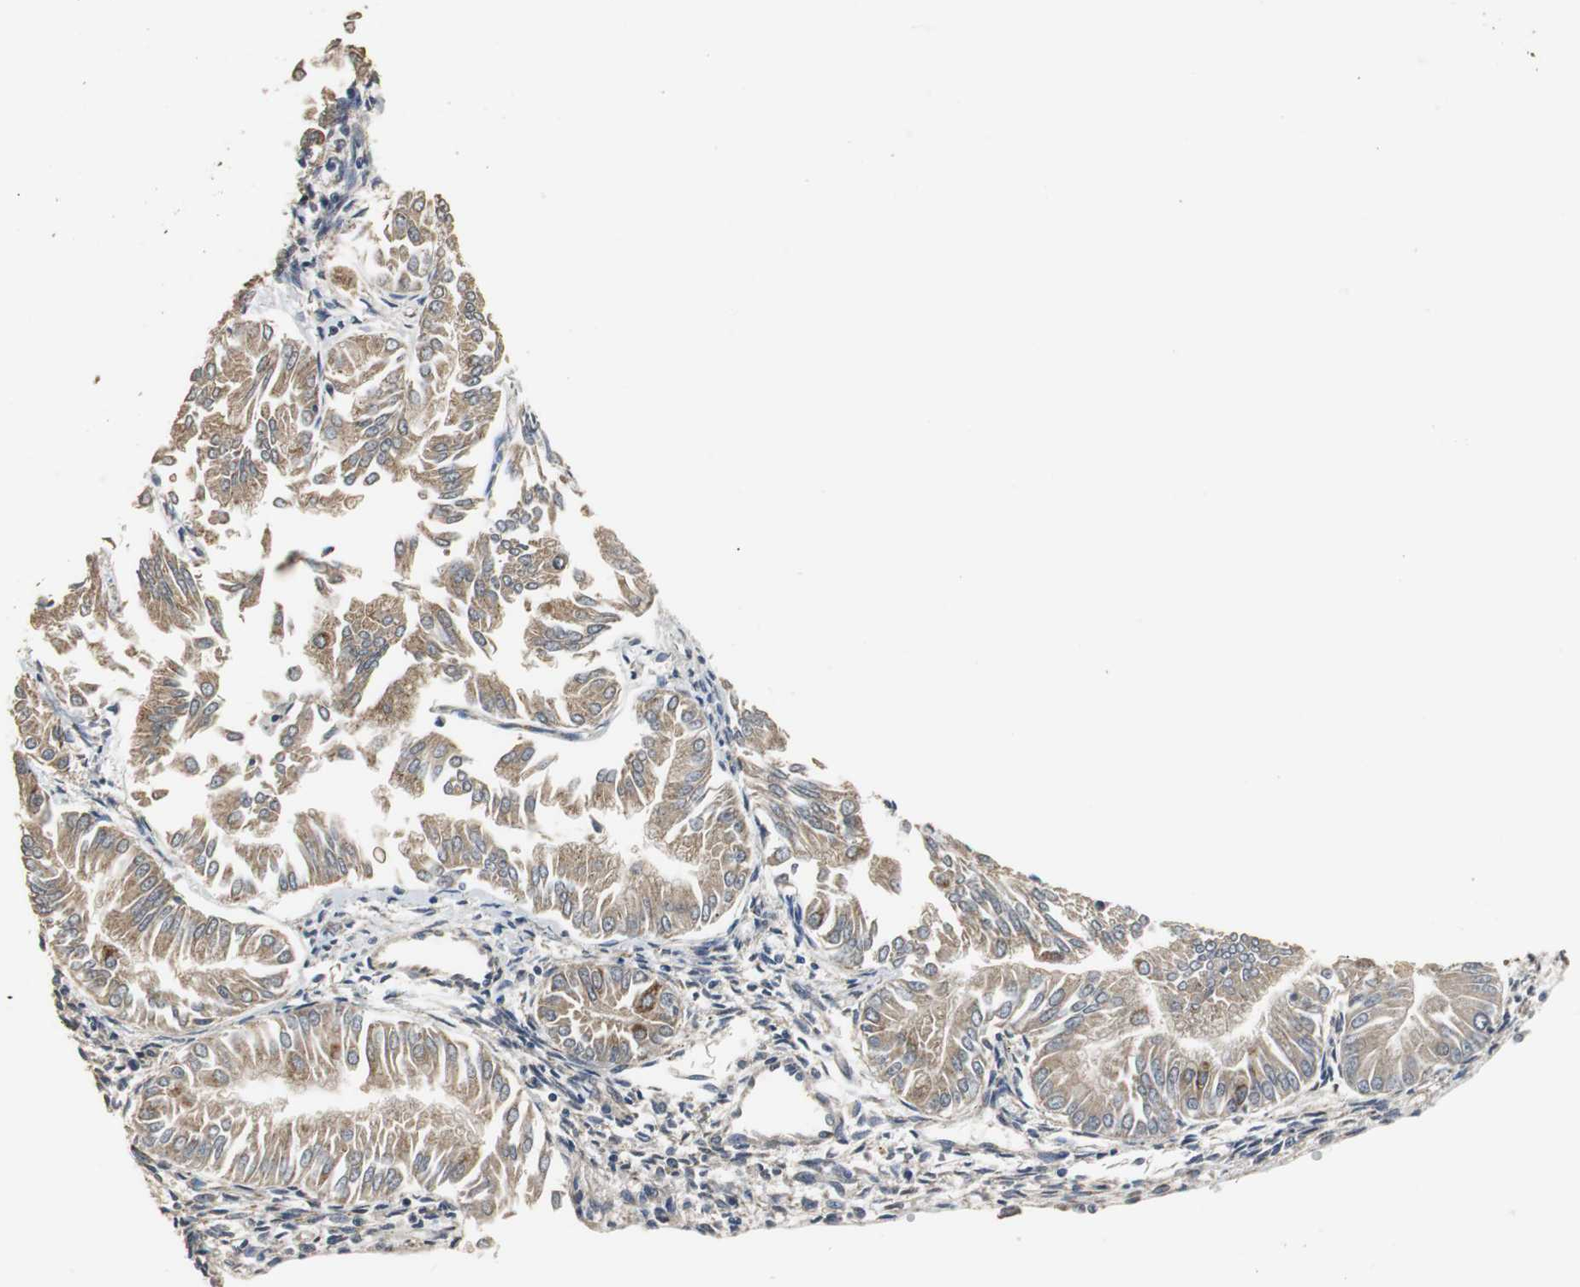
{"staining": {"intensity": "moderate", "quantity": ">75%", "location": "cytoplasmic/membranous"}, "tissue": "endometrial cancer", "cell_type": "Tumor cells", "image_type": "cancer", "snomed": [{"axis": "morphology", "description": "Adenocarcinoma, NOS"}, {"axis": "topography", "description": "Endometrium"}], "caption": "Approximately >75% of tumor cells in human endometrial cancer demonstrate moderate cytoplasmic/membranous protein staining as visualized by brown immunohistochemical staining.", "gene": "HMGCL", "patient": {"sex": "female", "age": 53}}